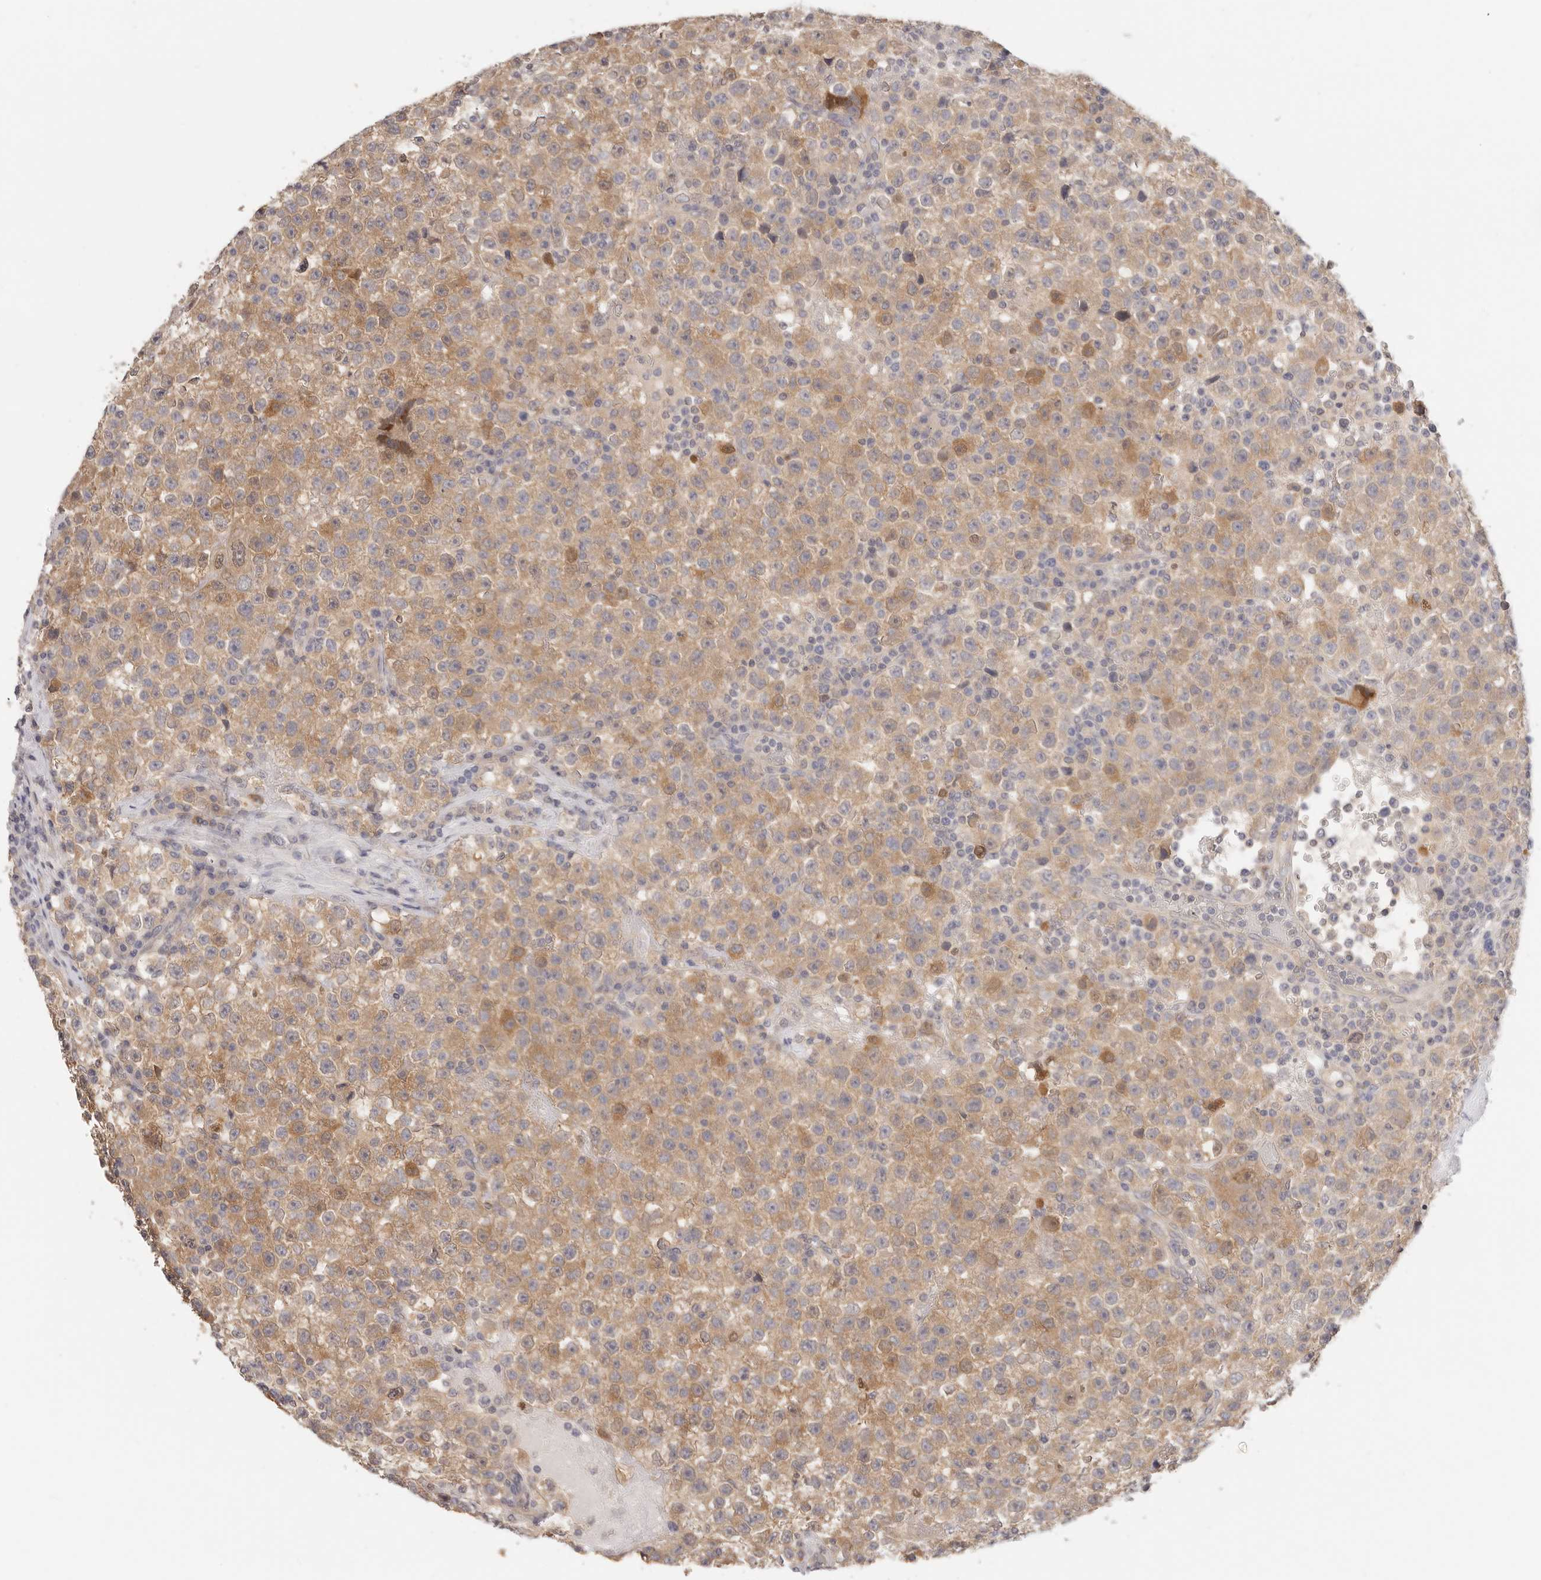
{"staining": {"intensity": "moderate", "quantity": ">75%", "location": "cytoplasmic/membranous"}, "tissue": "testis cancer", "cell_type": "Tumor cells", "image_type": "cancer", "snomed": [{"axis": "morphology", "description": "Seminoma, NOS"}, {"axis": "topography", "description": "Testis"}], "caption": "DAB immunohistochemical staining of seminoma (testis) exhibits moderate cytoplasmic/membranous protein staining in approximately >75% of tumor cells.", "gene": "GGPS1", "patient": {"sex": "male", "age": 22}}